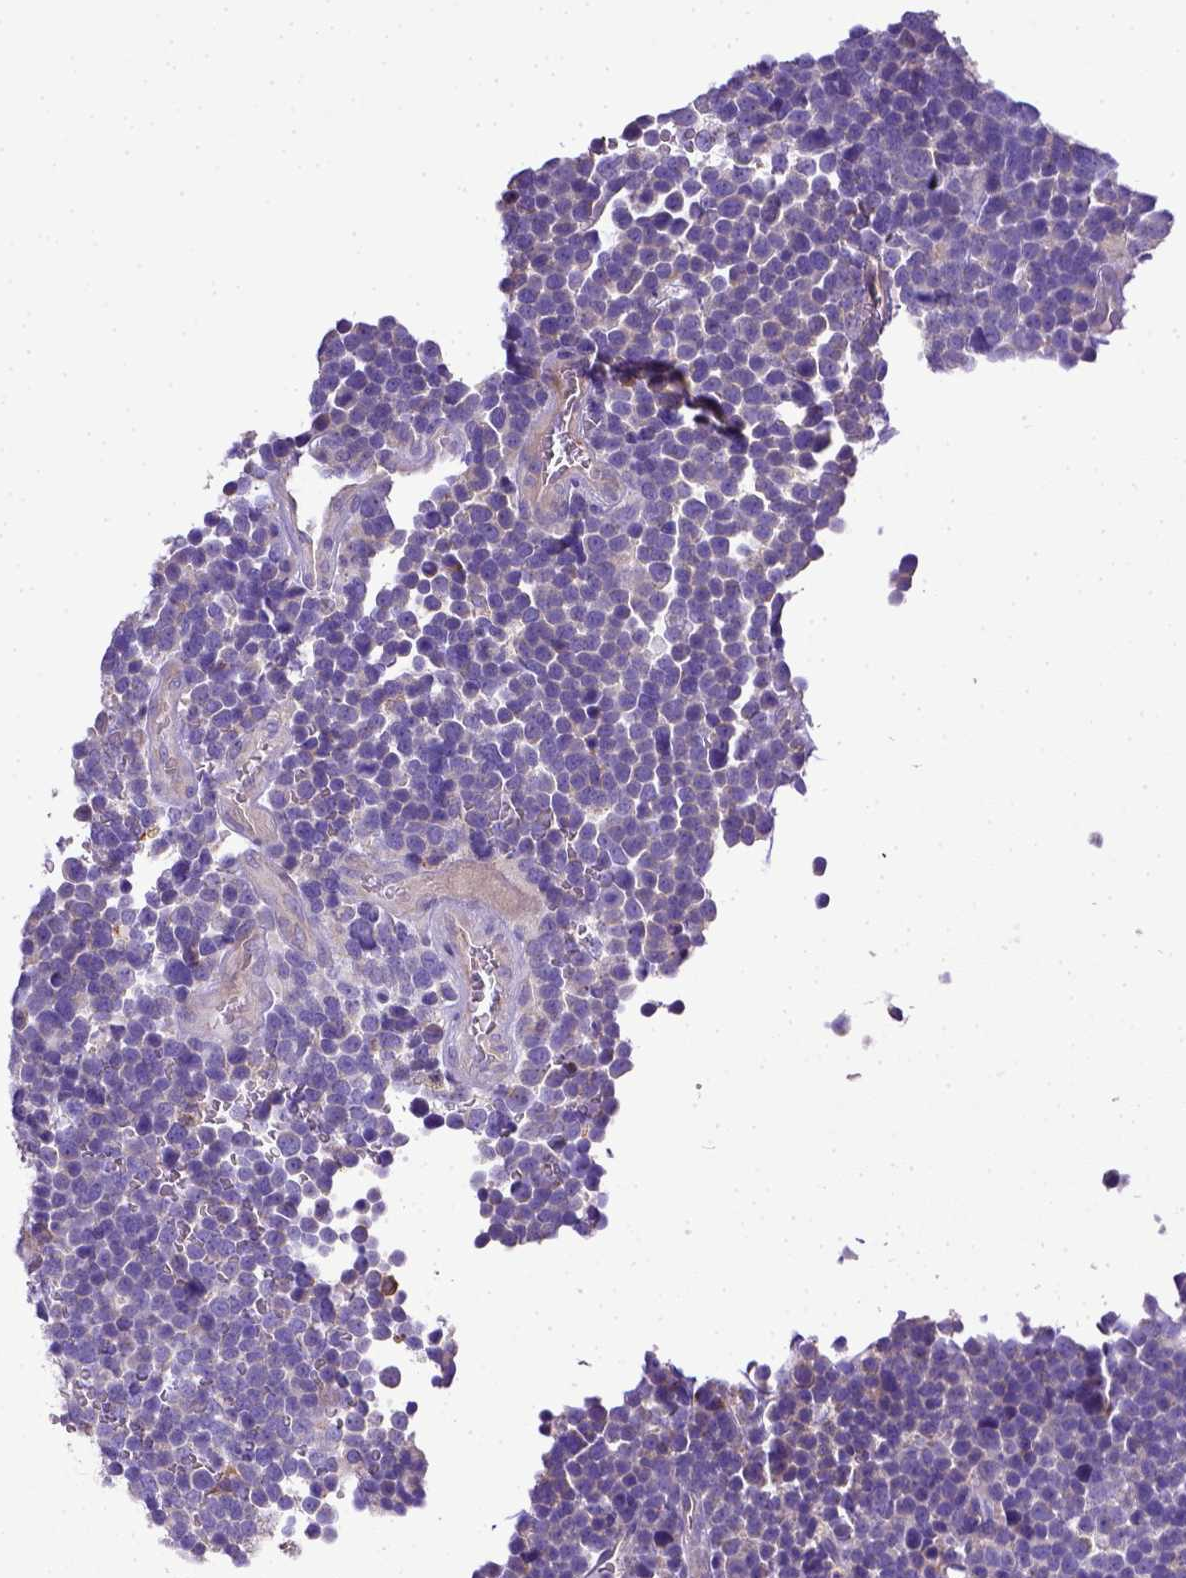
{"staining": {"intensity": "negative", "quantity": "none", "location": "none"}, "tissue": "glioma", "cell_type": "Tumor cells", "image_type": "cancer", "snomed": [{"axis": "morphology", "description": "Glioma, malignant, High grade"}, {"axis": "topography", "description": "Brain"}], "caption": "A photomicrograph of malignant glioma (high-grade) stained for a protein reveals no brown staining in tumor cells.", "gene": "CD40", "patient": {"sex": "male", "age": 33}}